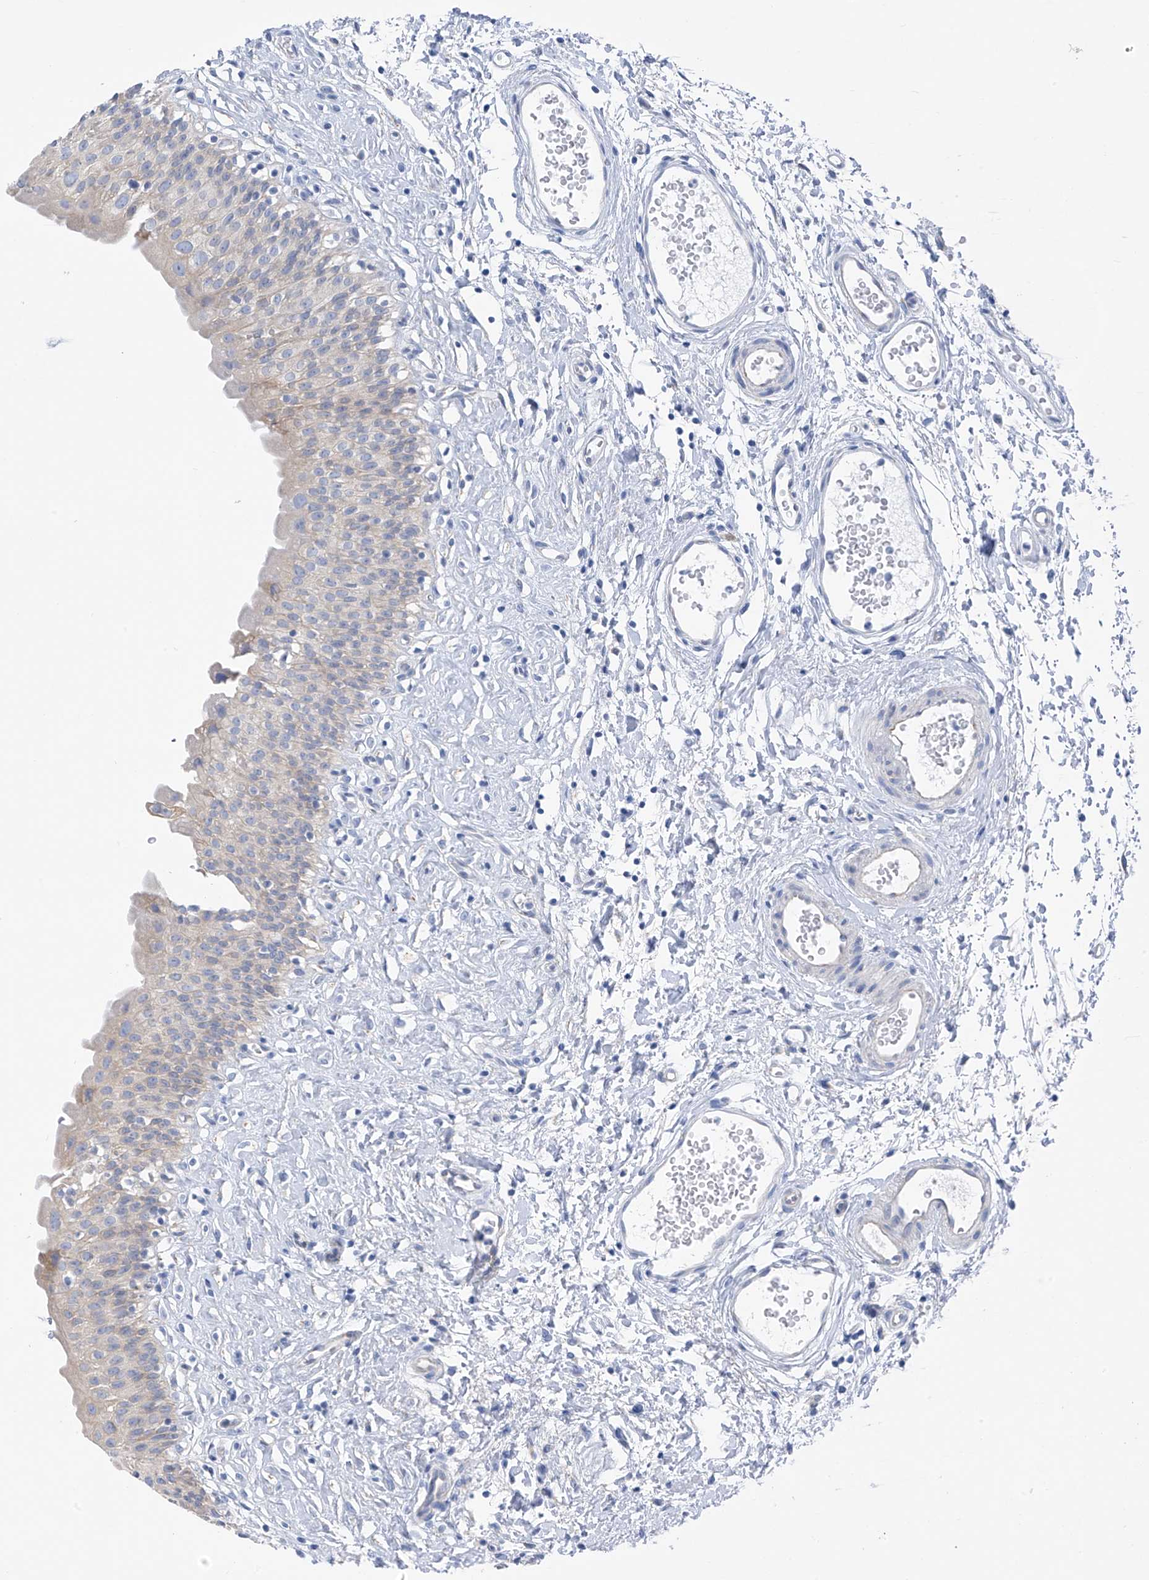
{"staining": {"intensity": "negative", "quantity": "none", "location": "none"}, "tissue": "urinary bladder", "cell_type": "Urothelial cells", "image_type": "normal", "snomed": [{"axis": "morphology", "description": "Normal tissue, NOS"}, {"axis": "topography", "description": "Urinary bladder"}], "caption": "The IHC histopathology image has no significant staining in urothelial cells of urinary bladder.", "gene": "RCN2", "patient": {"sex": "male", "age": 51}}